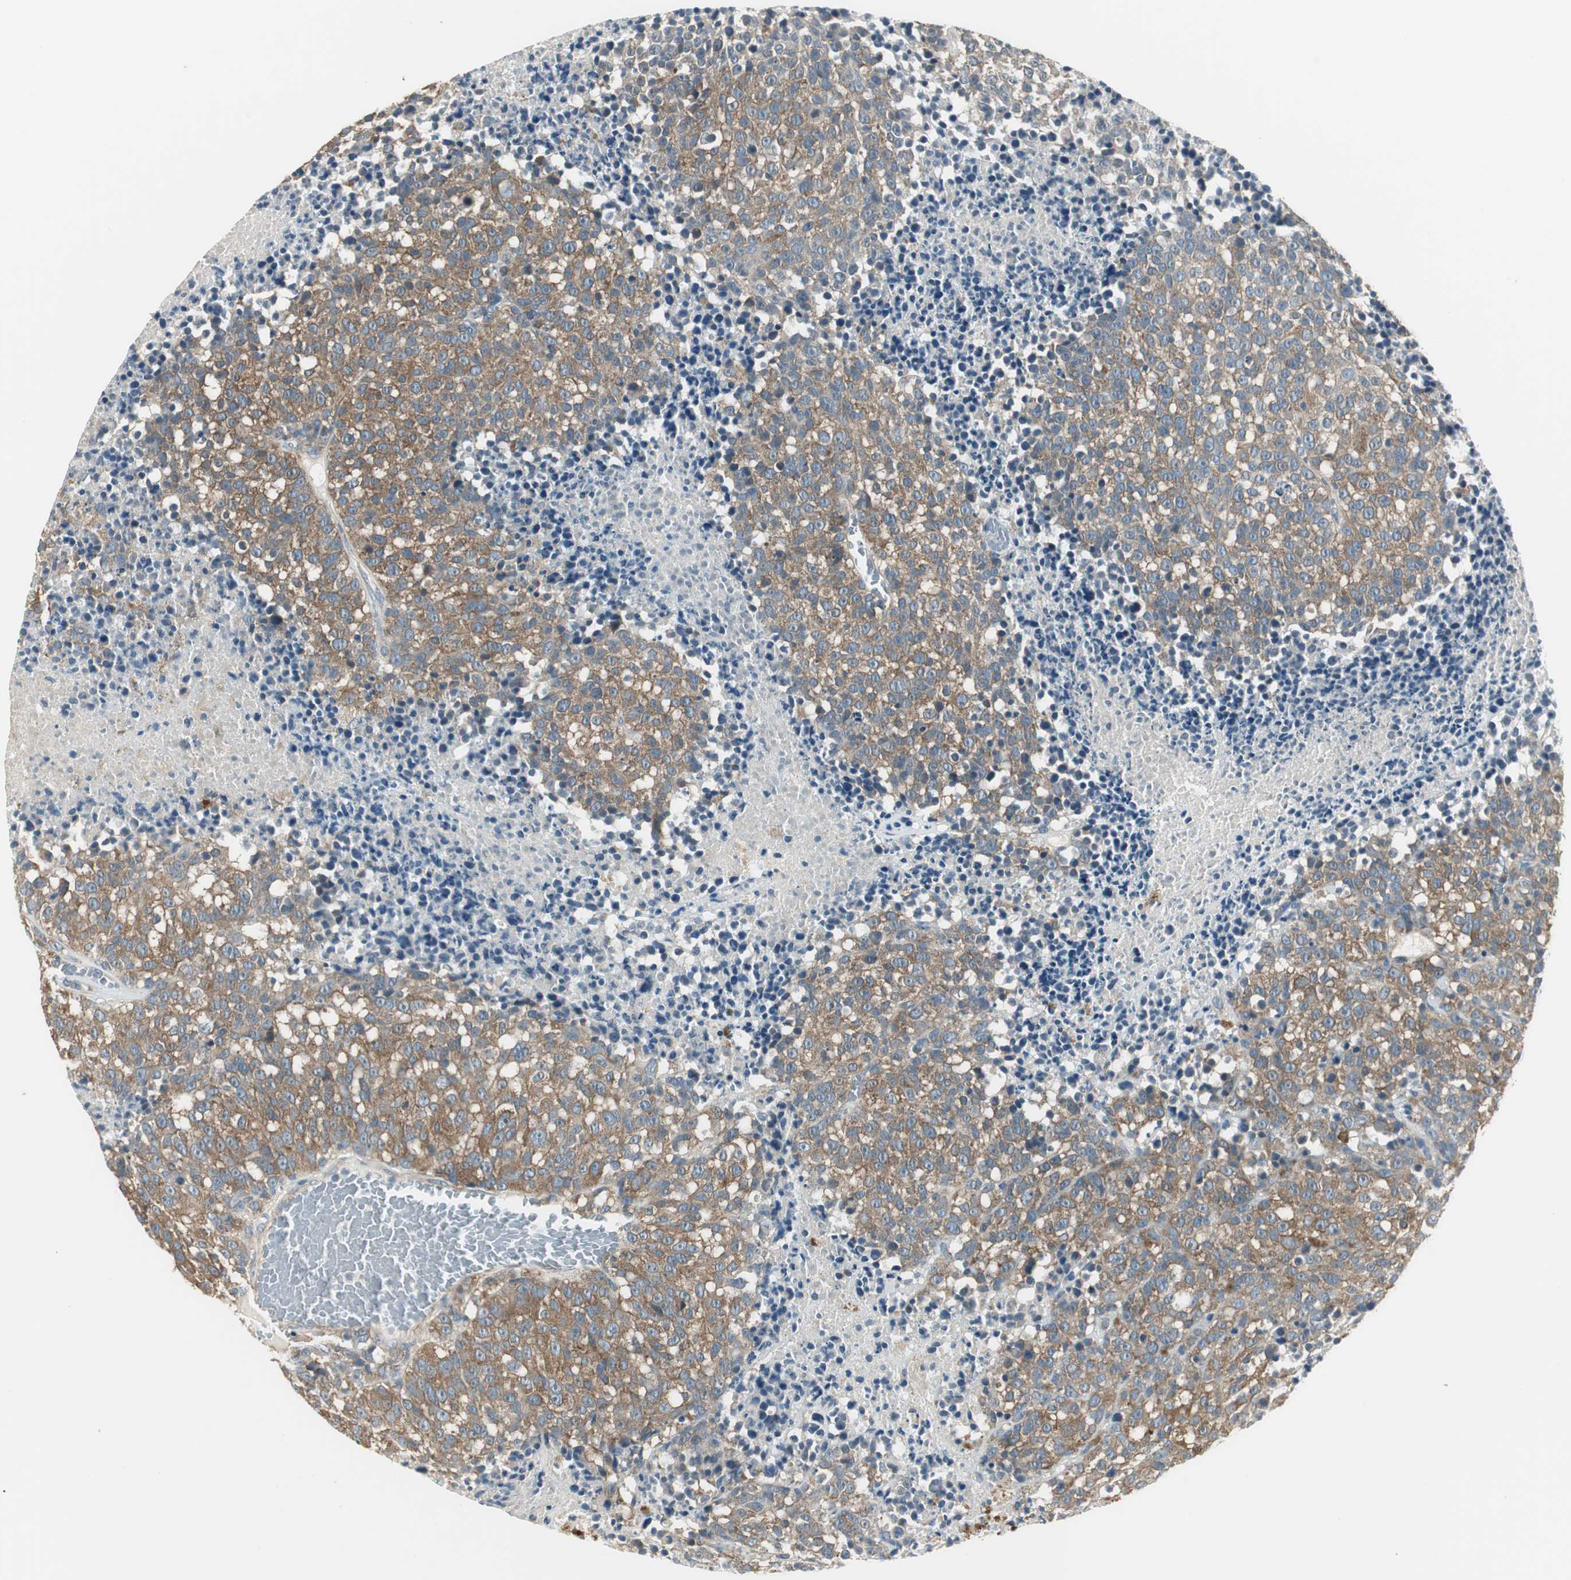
{"staining": {"intensity": "moderate", "quantity": ">75%", "location": "cytoplasmic/membranous"}, "tissue": "melanoma", "cell_type": "Tumor cells", "image_type": "cancer", "snomed": [{"axis": "morphology", "description": "Malignant melanoma, Metastatic site"}, {"axis": "topography", "description": "Cerebral cortex"}], "caption": "DAB immunohistochemical staining of melanoma shows moderate cytoplasmic/membranous protein expression in about >75% of tumor cells.", "gene": "MSTO1", "patient": {"sex": "female", "age": 52}}